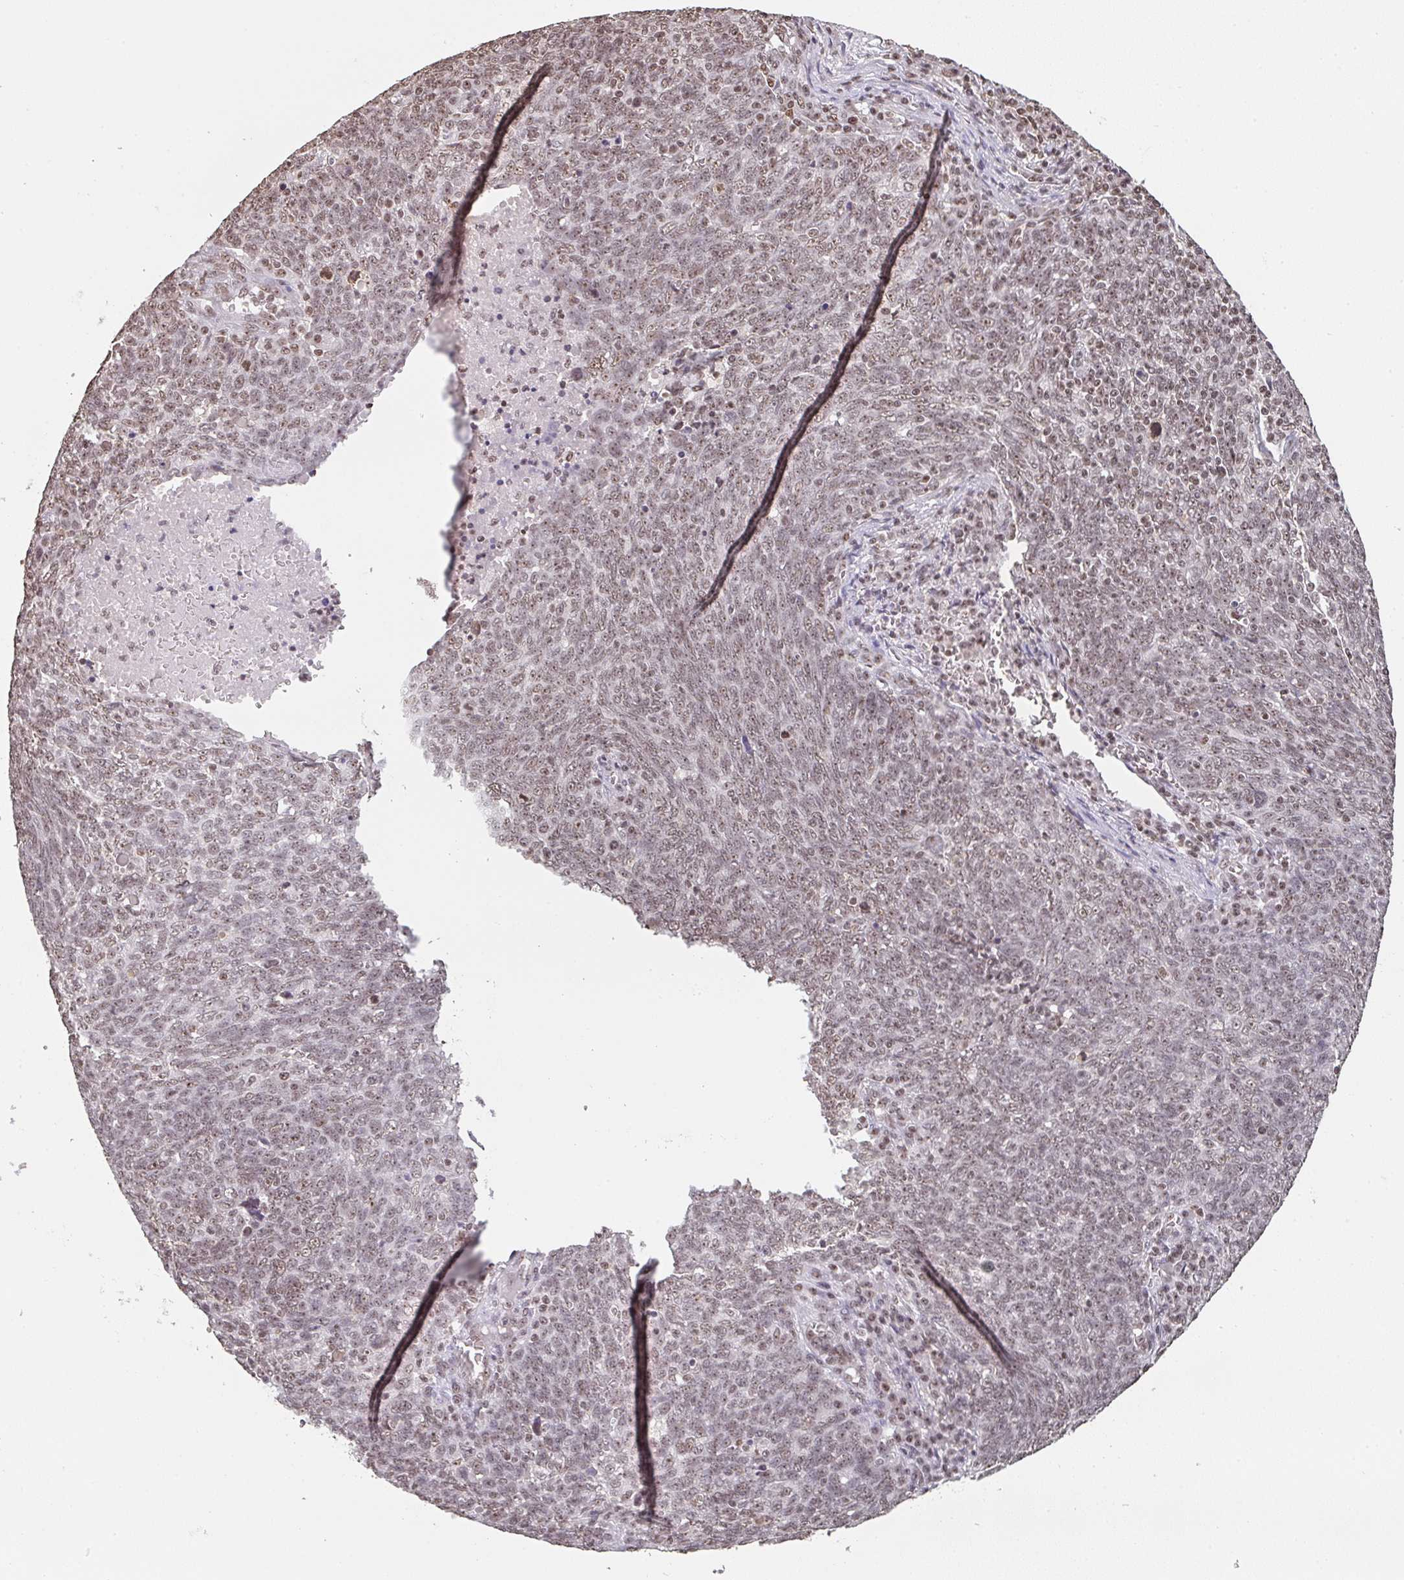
{"staining": {"intensity": "moderate", "quantity": ">75%", "location": "nuclear"}, "tissue": "lung cancer", "cell_type": "Tumor cells", "image_type": "cancer", "snomed": [{"axis": "morphology", "description": "Squamous cell carcinoma, NOS"}, {"axis": "topography", "description": "Lung"}], "caption": "This photomicrograph displays IHC staining of lung cancer, with medium moderate nuclear staining in about >75% of tumor cells.", "gene": "DKC1", "patient": {"sex": "female", "age": 72}}